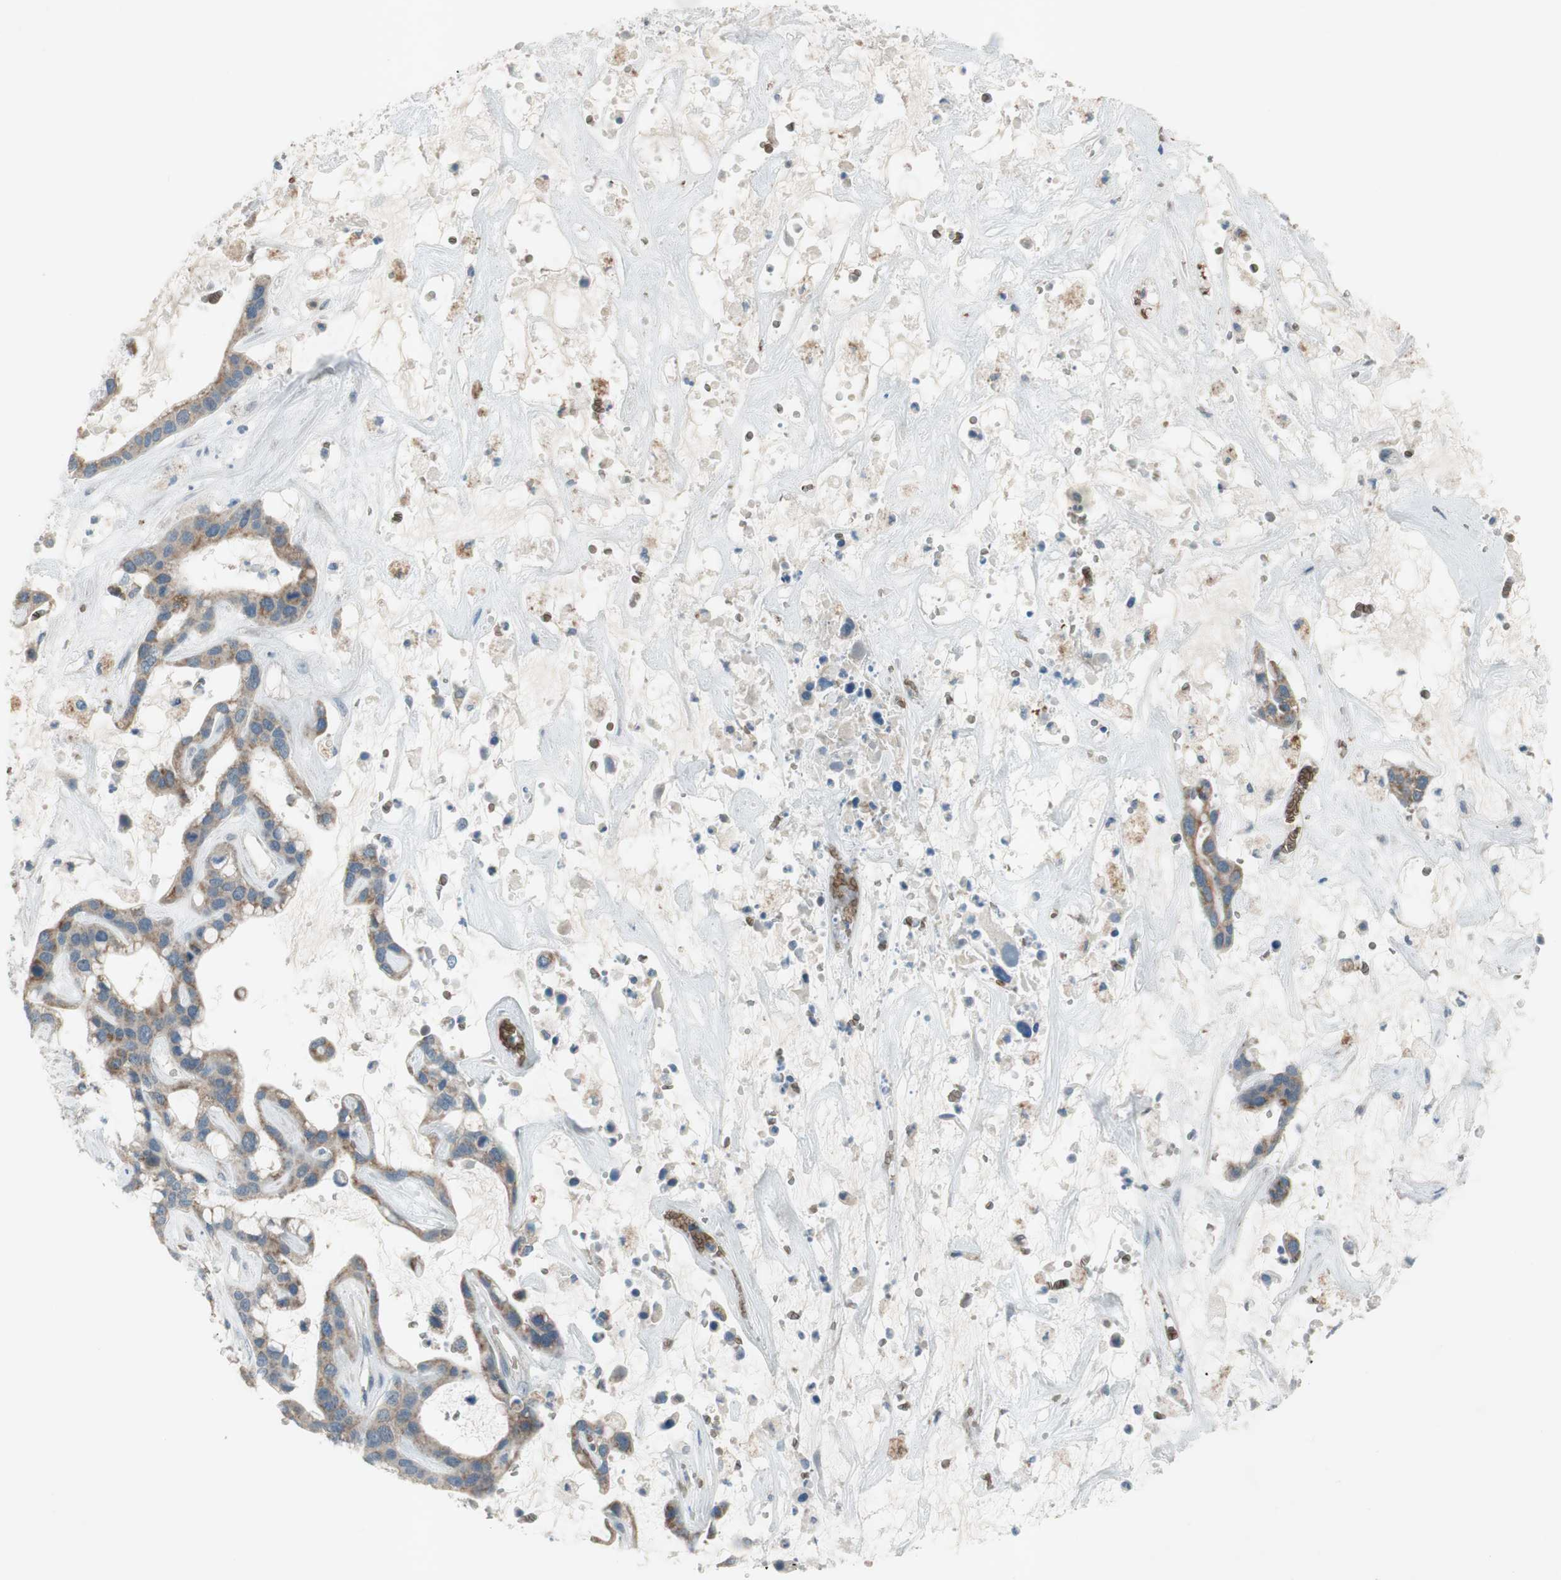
{"staining": {"intensity": "moderate", "quantity": ">75%", "location": "cytoplasmic/membranous"}, "tissue": "liver cancer", "cell_type": "Tumor cells", "image_type": "cancer", "snomed": [{"axis": "morphology", "description": "Cholangiocarcinoma"}, {"axis": "topography", "description": "Liver"}], "caption": "This micrograph demonstrates immunohistochemistry (IHC) staining of human cholangiocarcinoma (liver), with medium moderate cytoplasmic/membranous expression in about >75% of tumor cells.", "gene": "GYPC", "patient": {"sex": "female", "age": 65}}